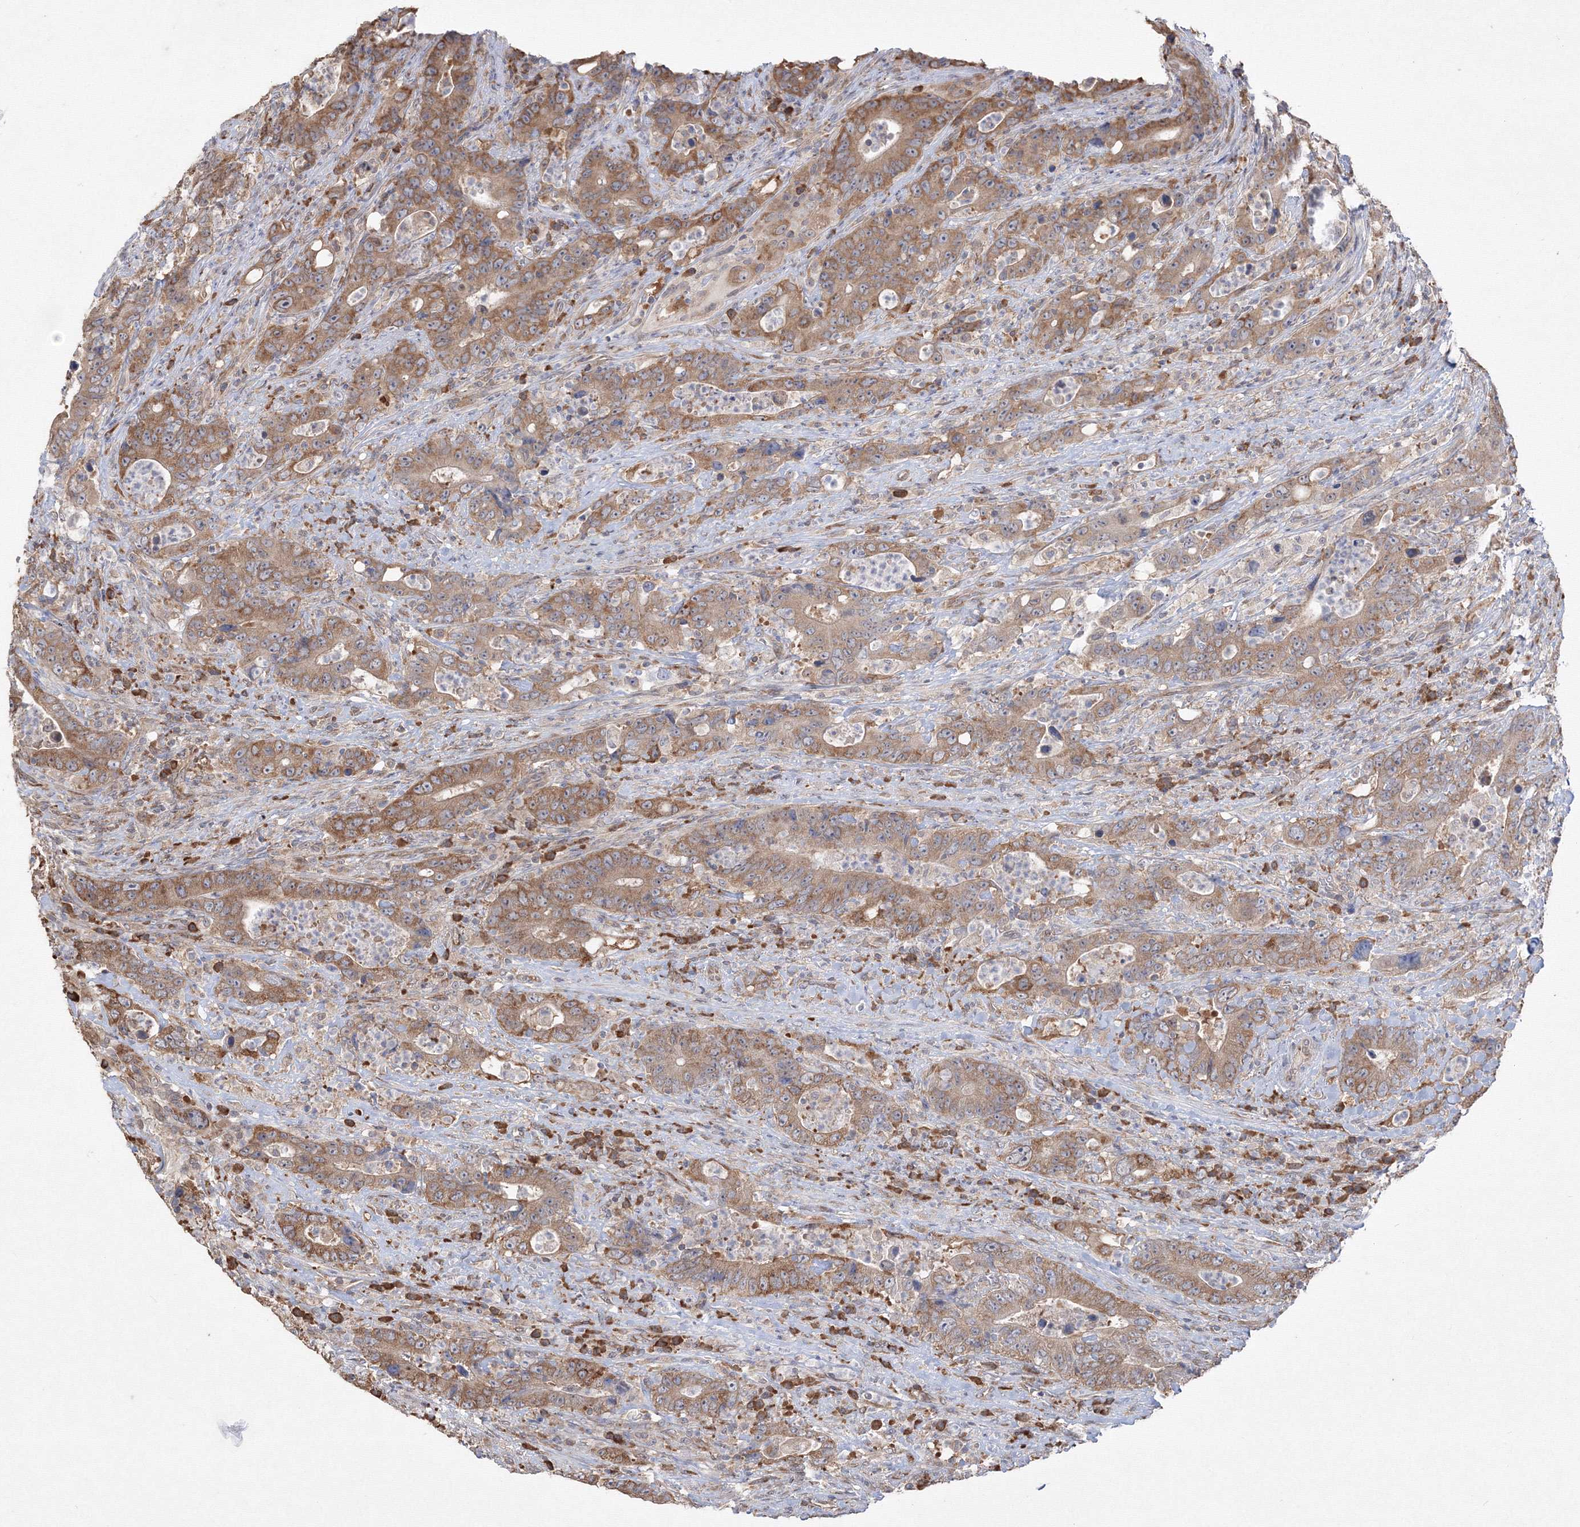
{"staining": {"intensity": "moderate", "quantity": ">75%", "location": "cytoplasmic/membranous"}, "tissue": "colorectal cancer", "cell_type": "Tumor cells", "image_type": "cancer", "snomed": [{"axis": "morphology", "description": "Adenocarcinoma, NOS"}, {"axis": "topography", "description": "Colon"}], "caption": "Human colorectal adenocarcinoma stained with a brown dye demonstrates moderate cytoplasmic/membranous positive positivity in approximately >75% of tumor cells.", "gene": "FBXL8", "patient": {"sex": "female", "age": 75}}